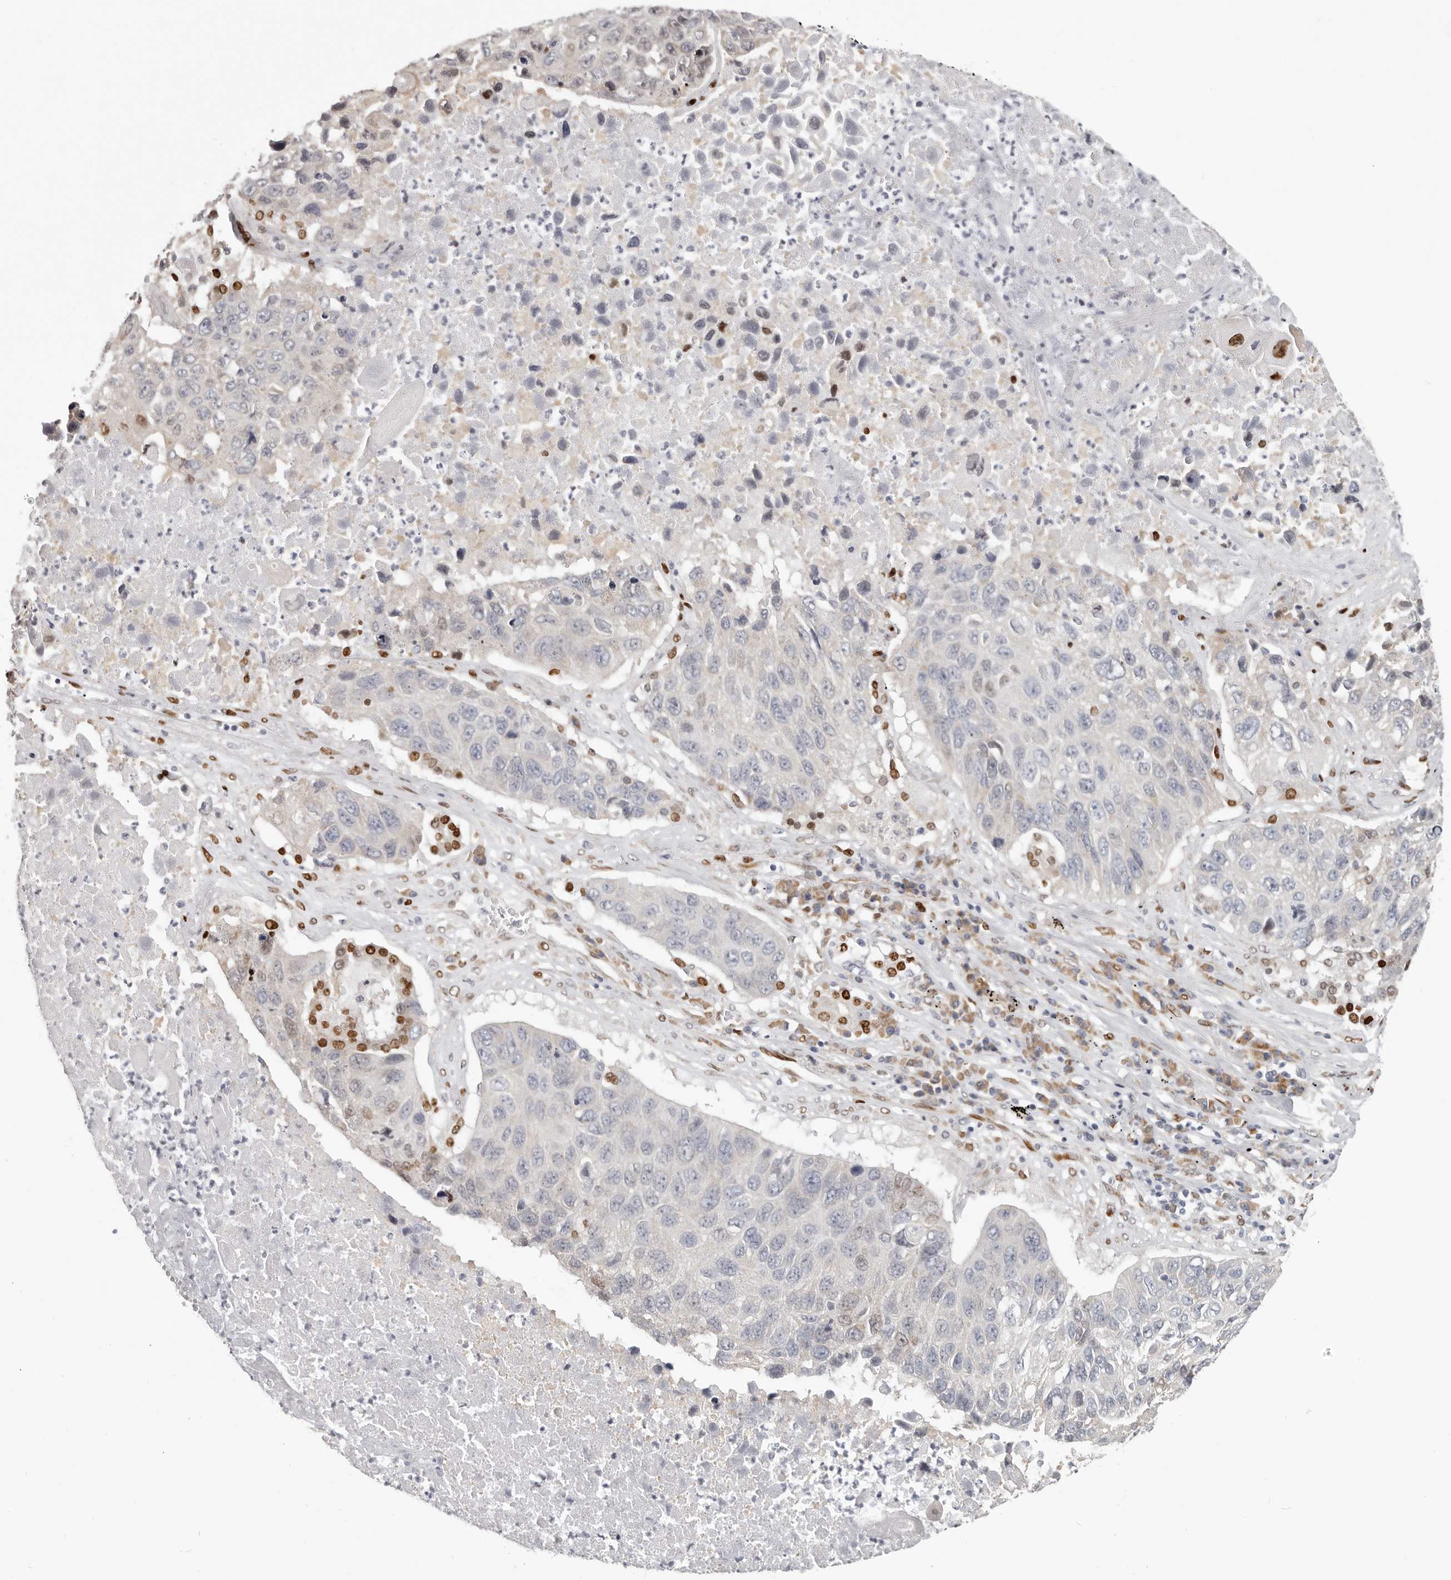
{"staining": {"intensity": "moderate", "quantity": "<25%", "location": "nuclear"}, "tissue": "lung cancer", "cell_type": "Tumor cells", "image_type": "cancer", "snomed": [{"axis": "morphology", "description": "Squamous cell carcinoma, NOS"}, {"axis": "topography", "description": "Lung"}], "caption": "The photomicrograph displays a brown stain indicating the presence of a protein in the nuclear of tumor cells in lung cancer.", "gene": "SRP19", "patient": {"sex": "male", "age": 61}}